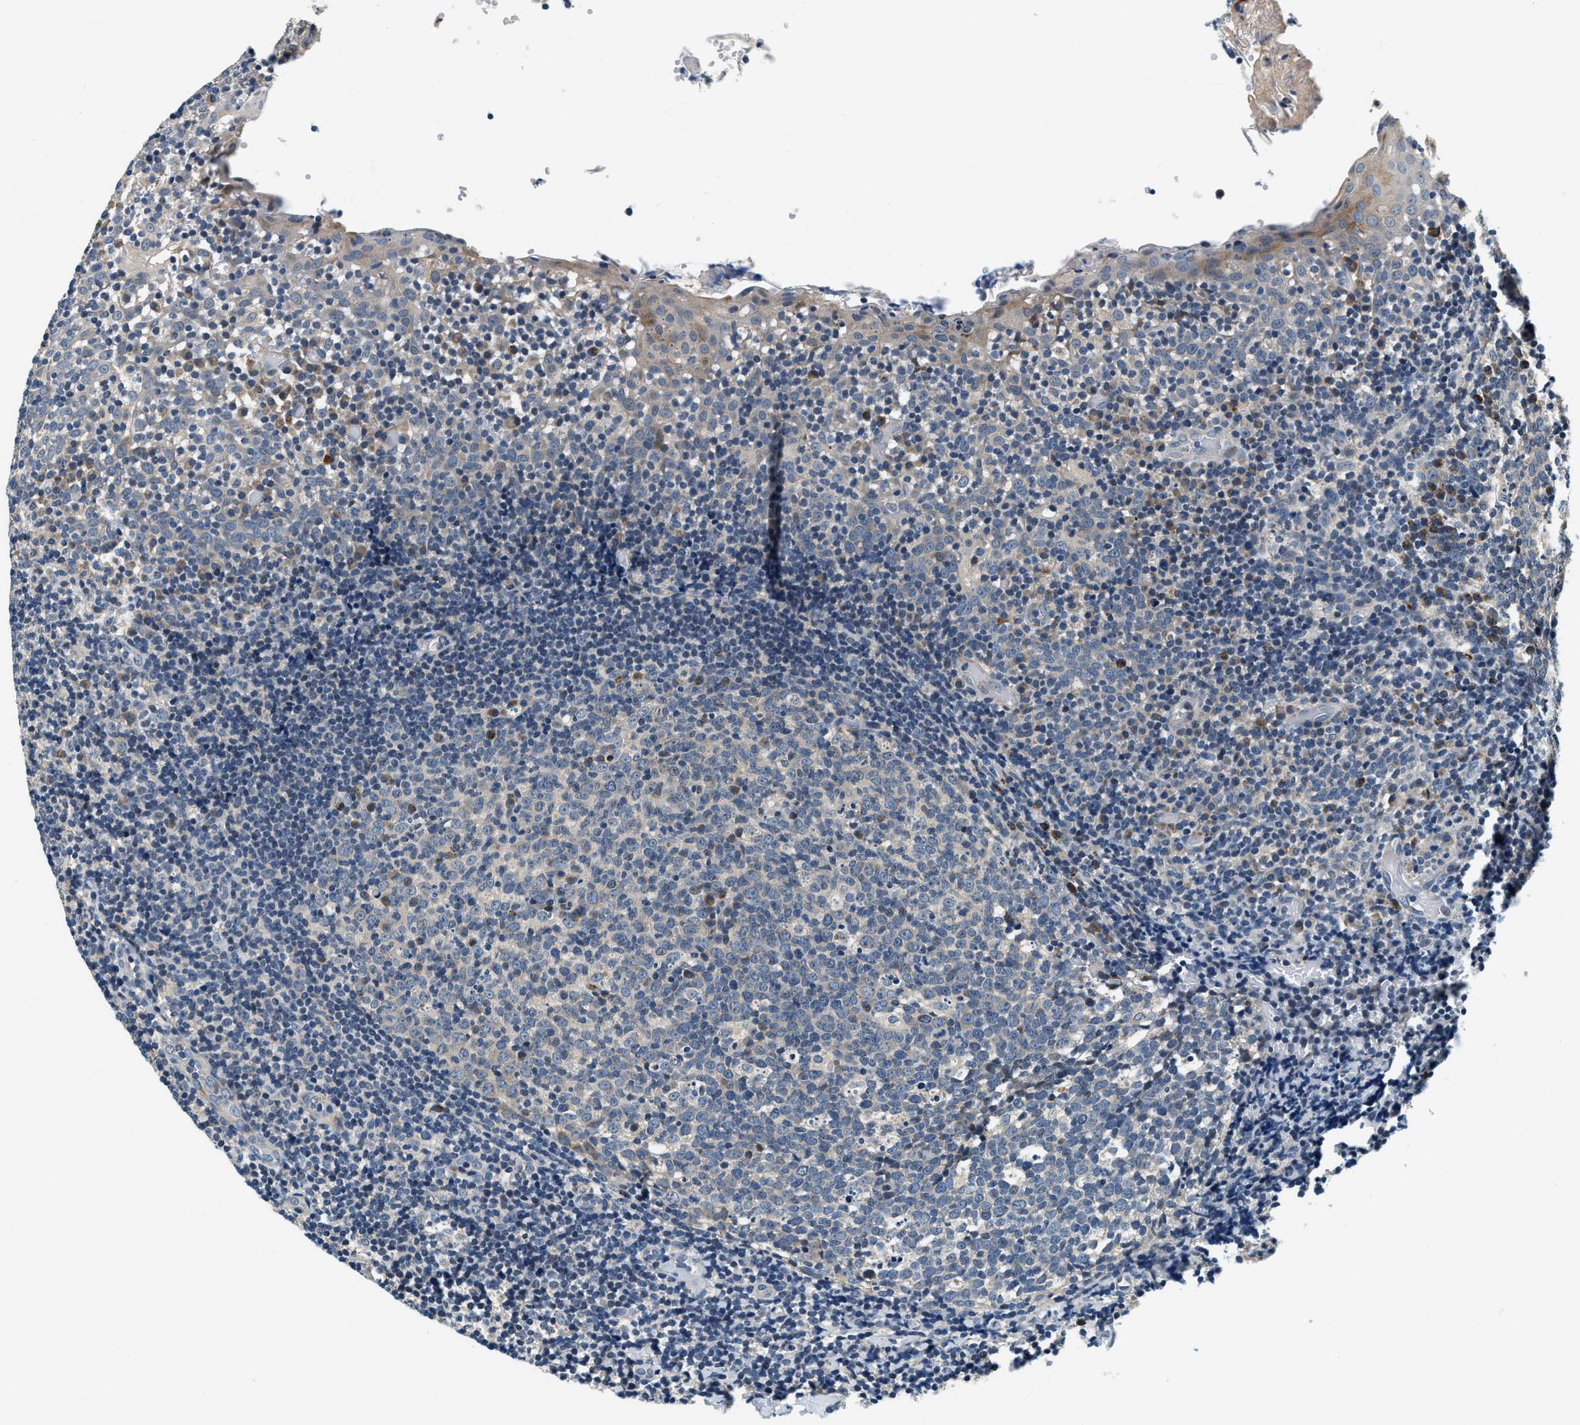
{"staining": {"intensity": "negative", "quantity": "none", "location": "none"}, "tissue": "tonsil", "cell_type": "Germinal center cells", "image_type": "normal", "snomed": [{"axis": "morphology", "description": "Normal tissue, NOS"}, {"axis": "topography", "description": "Tonsil"}], "caption": "The immunohistochemistry image has no significant positivity in germinal center cells of tonsil.", "gene": "YAE1", "patient": {"sex": "female", "age": 19}}